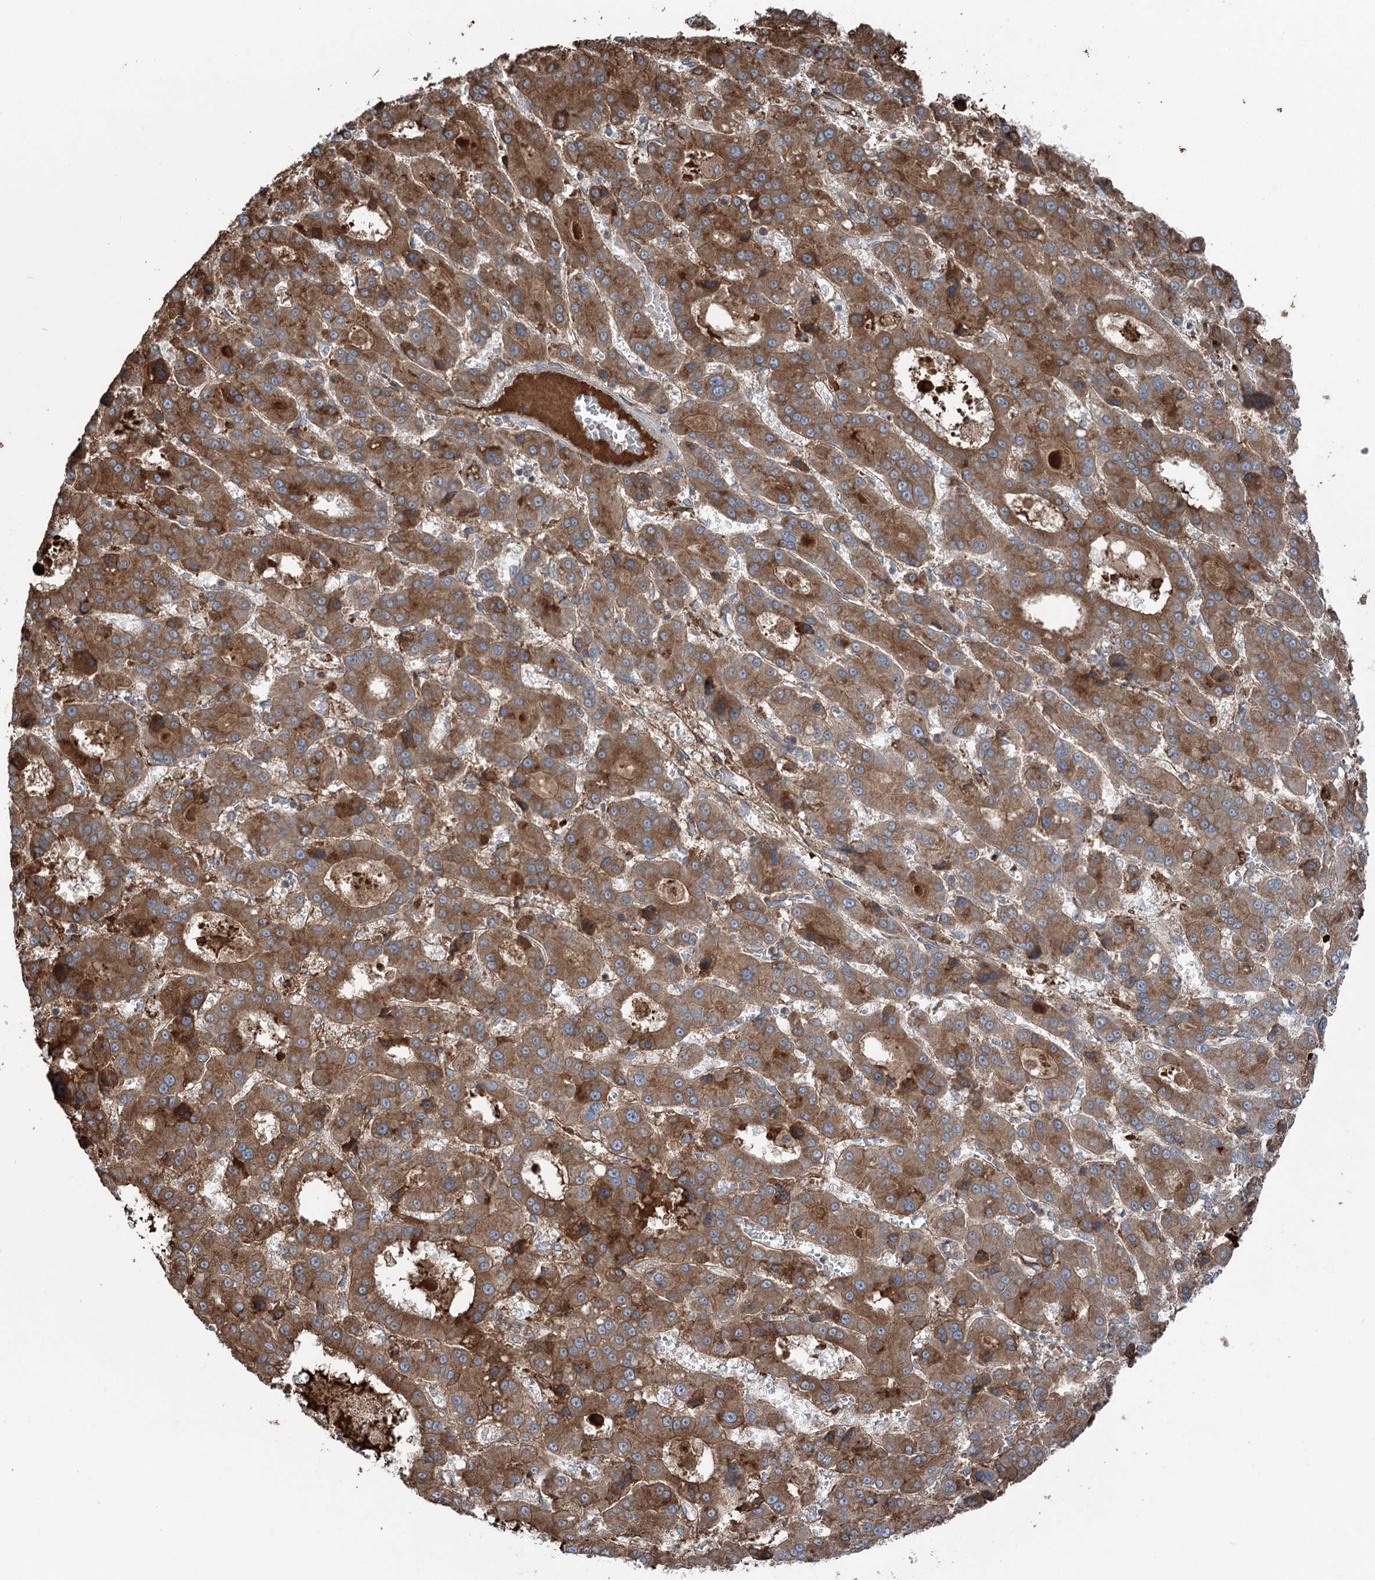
{"staining": {"intensity": "strong", "quantity": ">75%", "location": "cytoplasmic/membranous"}, "tissue": "liver cancer", "cell_type": "Tumor cells", "image_type": "cancer", "snomed": [{"axis": "morphology", "description": "Carcinoma, Hepatocellular, NOS"}, {"axis": "topography", "description": "Liver"}], "caption": "The image exhibits a brown stain indicating the presence of a protein in the cytoplasmic/membranous of tumor cells in liver cancer (hepatocellular carcinoma). (brown staining indicates protein expression, while blue staining denotes nuclei).", "gene": "PPP1R21", "patient": {"sex": "male", "age": 70}}